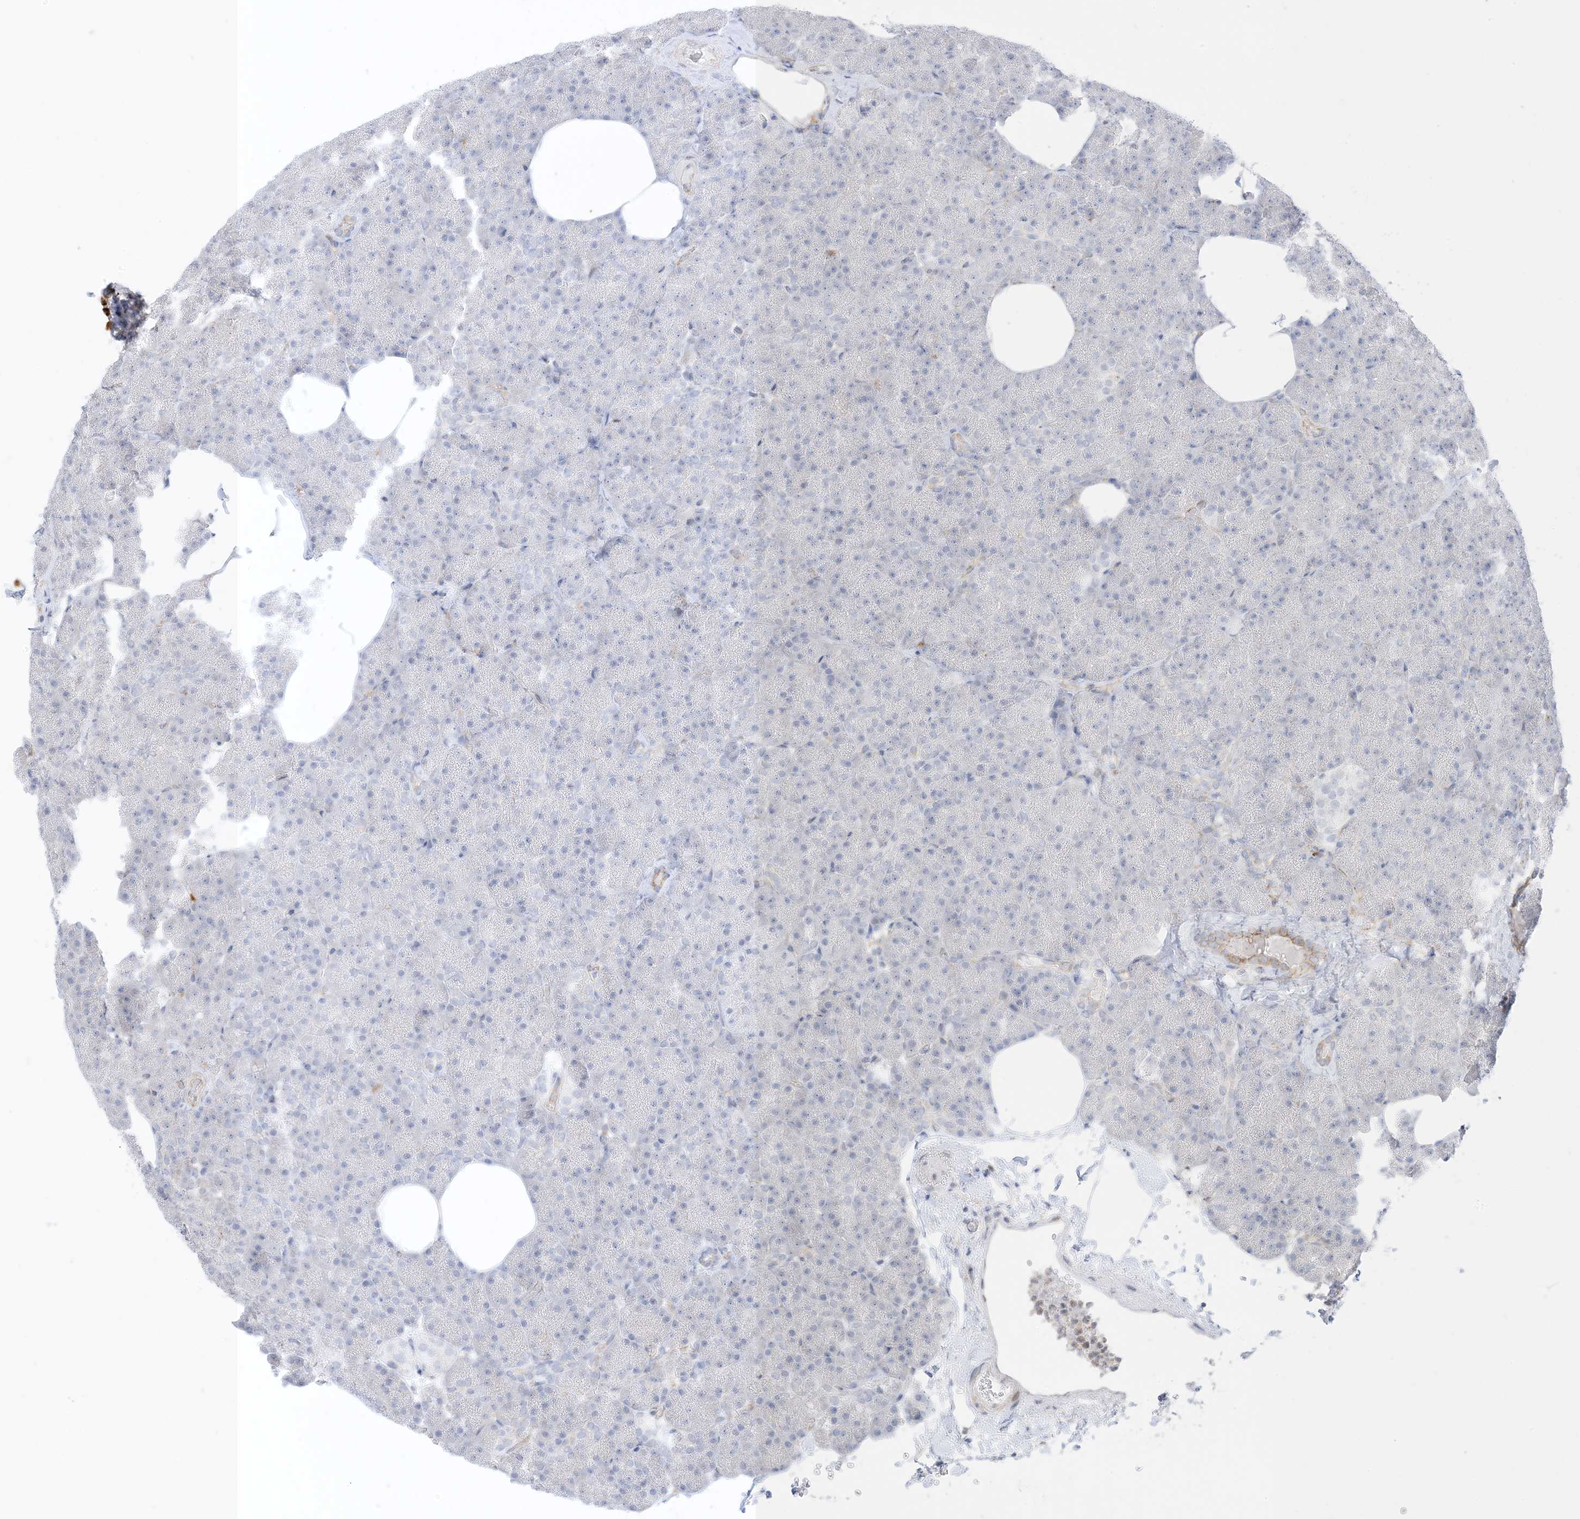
{"staining": {"intensity": "moderate", "quantity": "<25%", "location": "cytoplasmic/membranous"}, "tissue": "pancreas", "cell_type": "Exocrine glandular cells", "image_type": "normal", "snomed": [{"axis": "morphology", "description": "Normal tissue, NOS"}, {"axis": "morphology", "description": "Carcinoid, malignant, NOS"}, {"axis": "topography", "description": "Pancreas"}], "caption": "The immunohistochemical stain highlights moderate cytoplasmic/membranous expression in exocrine glandular cells of normal pancreas.", "gene": "RAC1", "patient": {"sex": "female", "age": 35}}